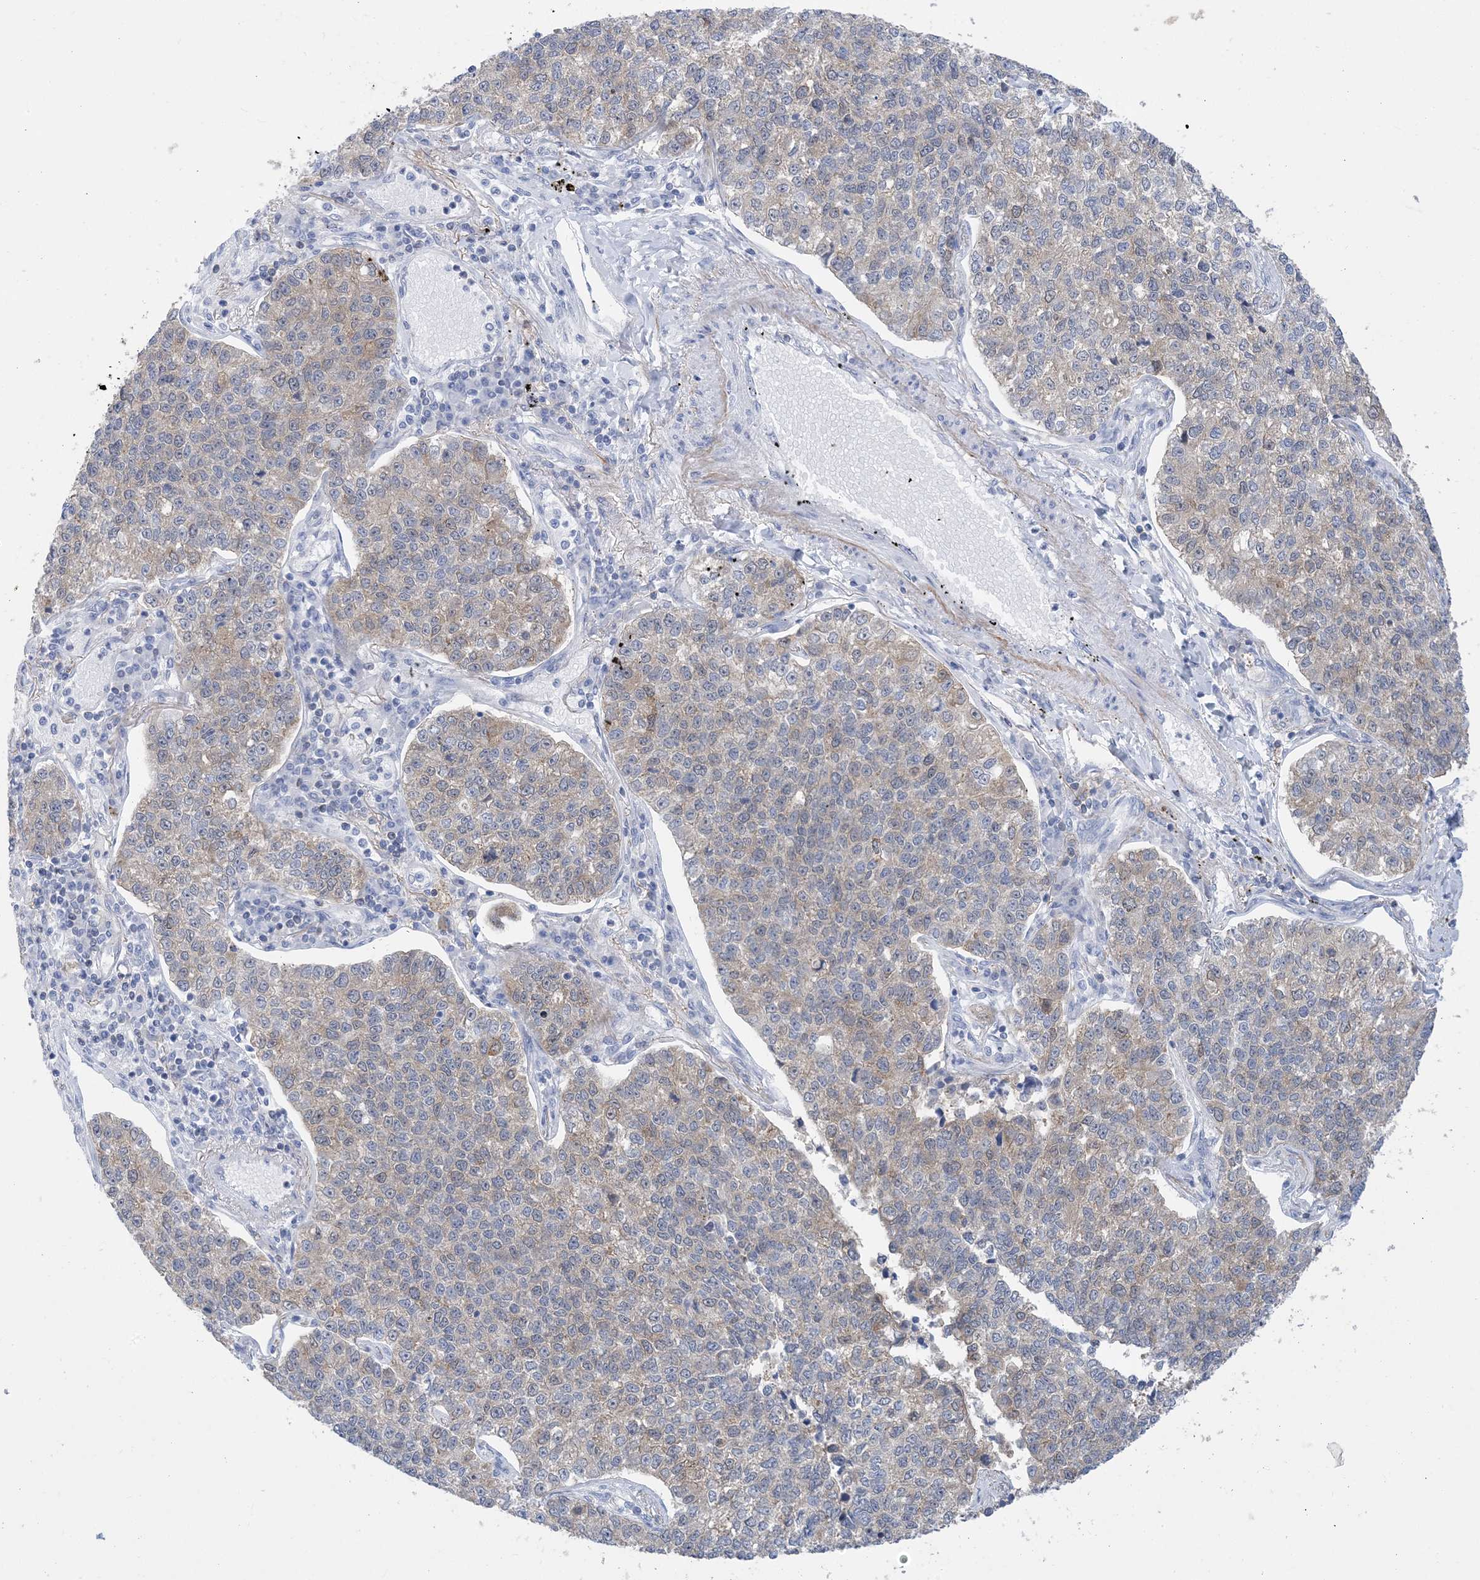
{"staining": {"intensity": "weak", "quantity": "<25%", "location": "cytoplasmic/membranous"}, "tissue": "lung cancer", "cell_type": "Tumor cells", "image_type": "cancer", "snomed": [{"axis": "morphology", "description": "Adenocarcinoma, NOS"}, {"axis": "topography", "description": "Lung"}], "caption": "There is no significant positivity in tumor cells of adenocarcinoma (lung). The staining was performed using DAB (3,3'-diaminobenzidine) to visualize the protein expression in brown, while the nuclei were stained in blue with hematoxylin (Magnification: 20x).", "gene": "SH3YL1", "patient": {"sex": "male", "age": 49}}